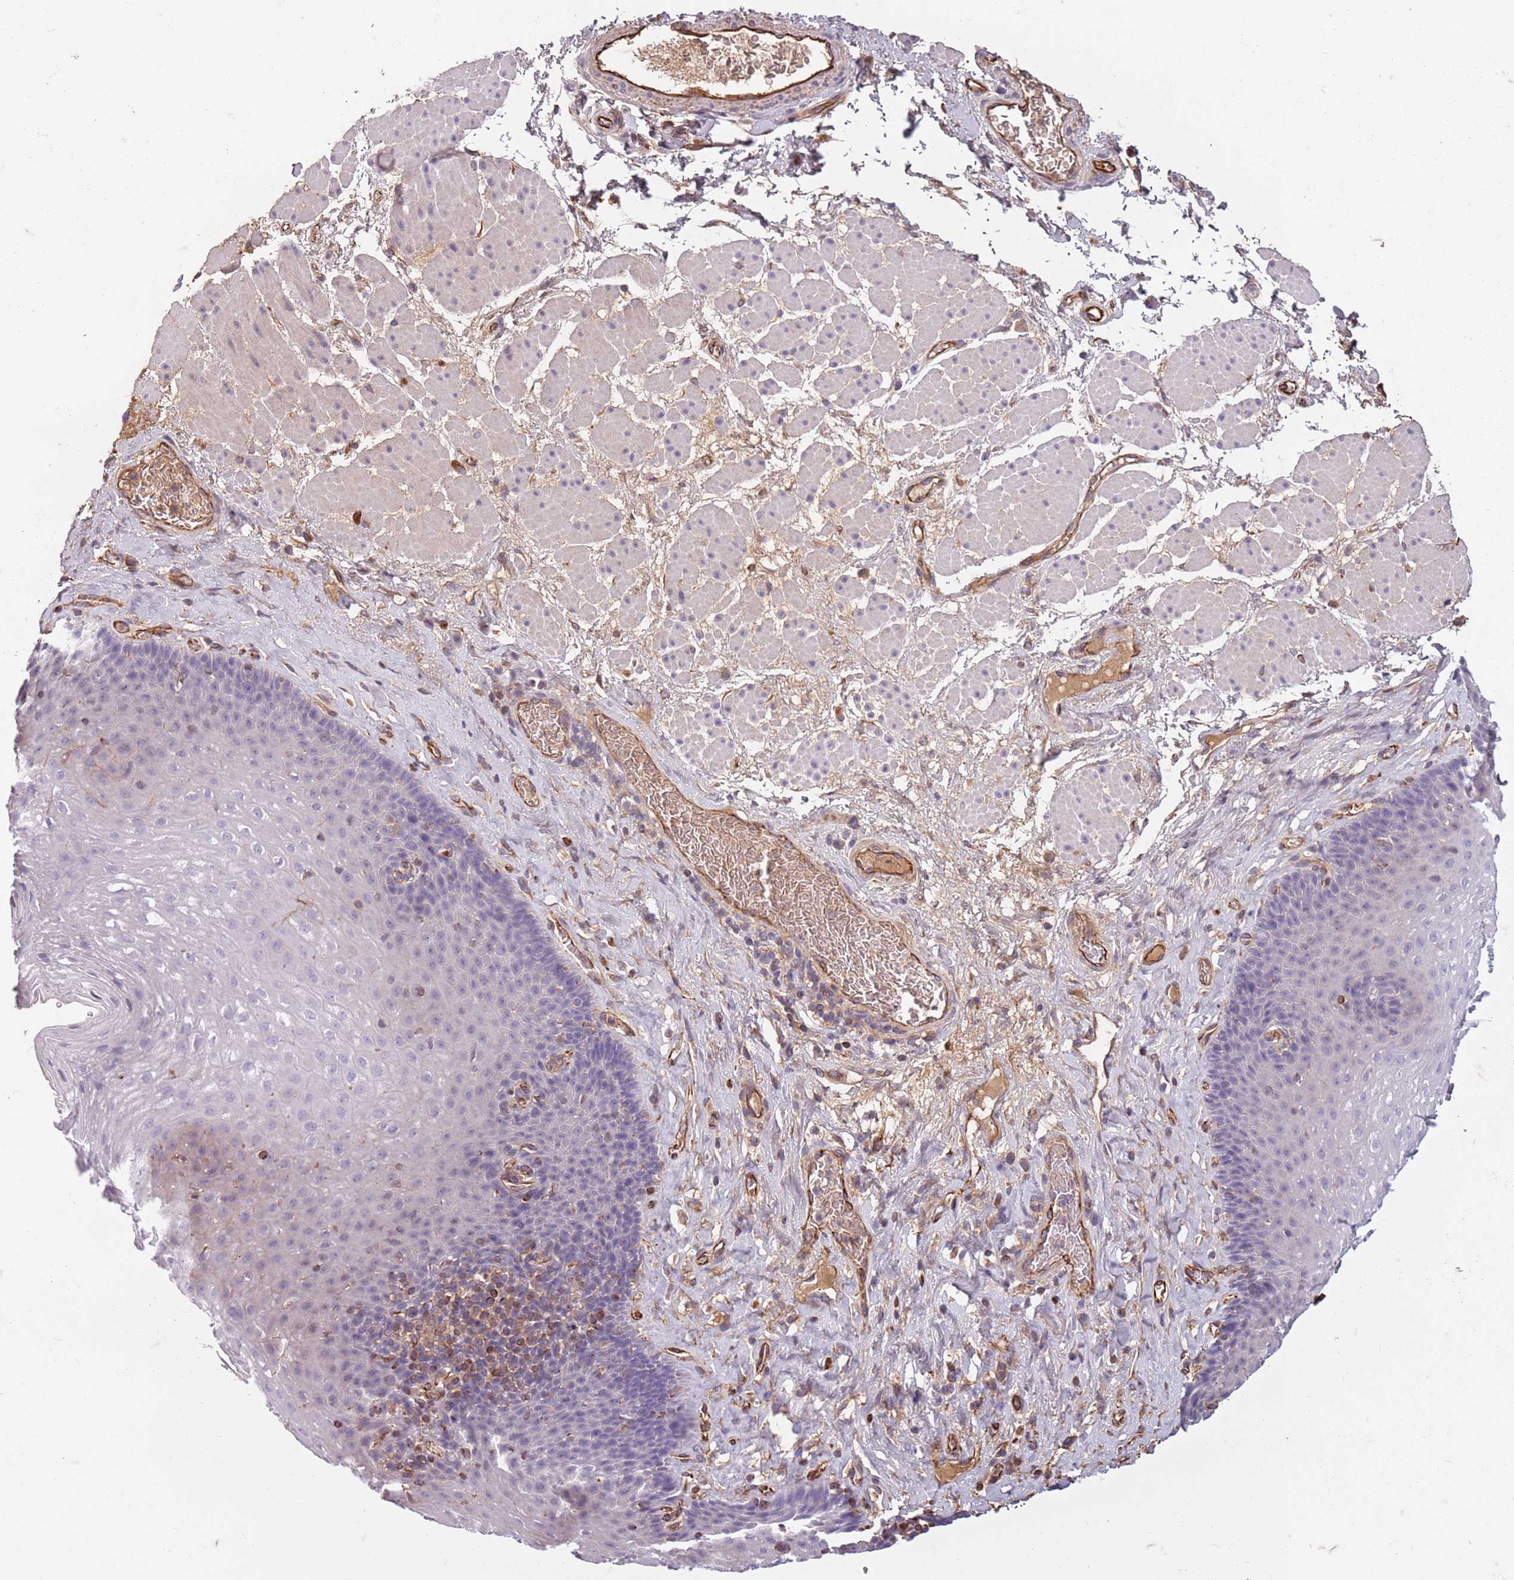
{"staining": {"intensity": "negative", "quantity": "none", "location": "none"}, "tissue": "esophagus", "cell_type": "Squamous epithelial cells", "image_type": "normal", "snomed": [{"axis": "morphology", "description": "Normal tissue, NOS"}, {"axis": "topography", "description": "Esophagus"}], "caption": "The histopathology image shows no significant expression in squamous epithelial cells of esophagus.", "gene": "TAS2R38", "patient": {"sex": "female", "age": 66}}